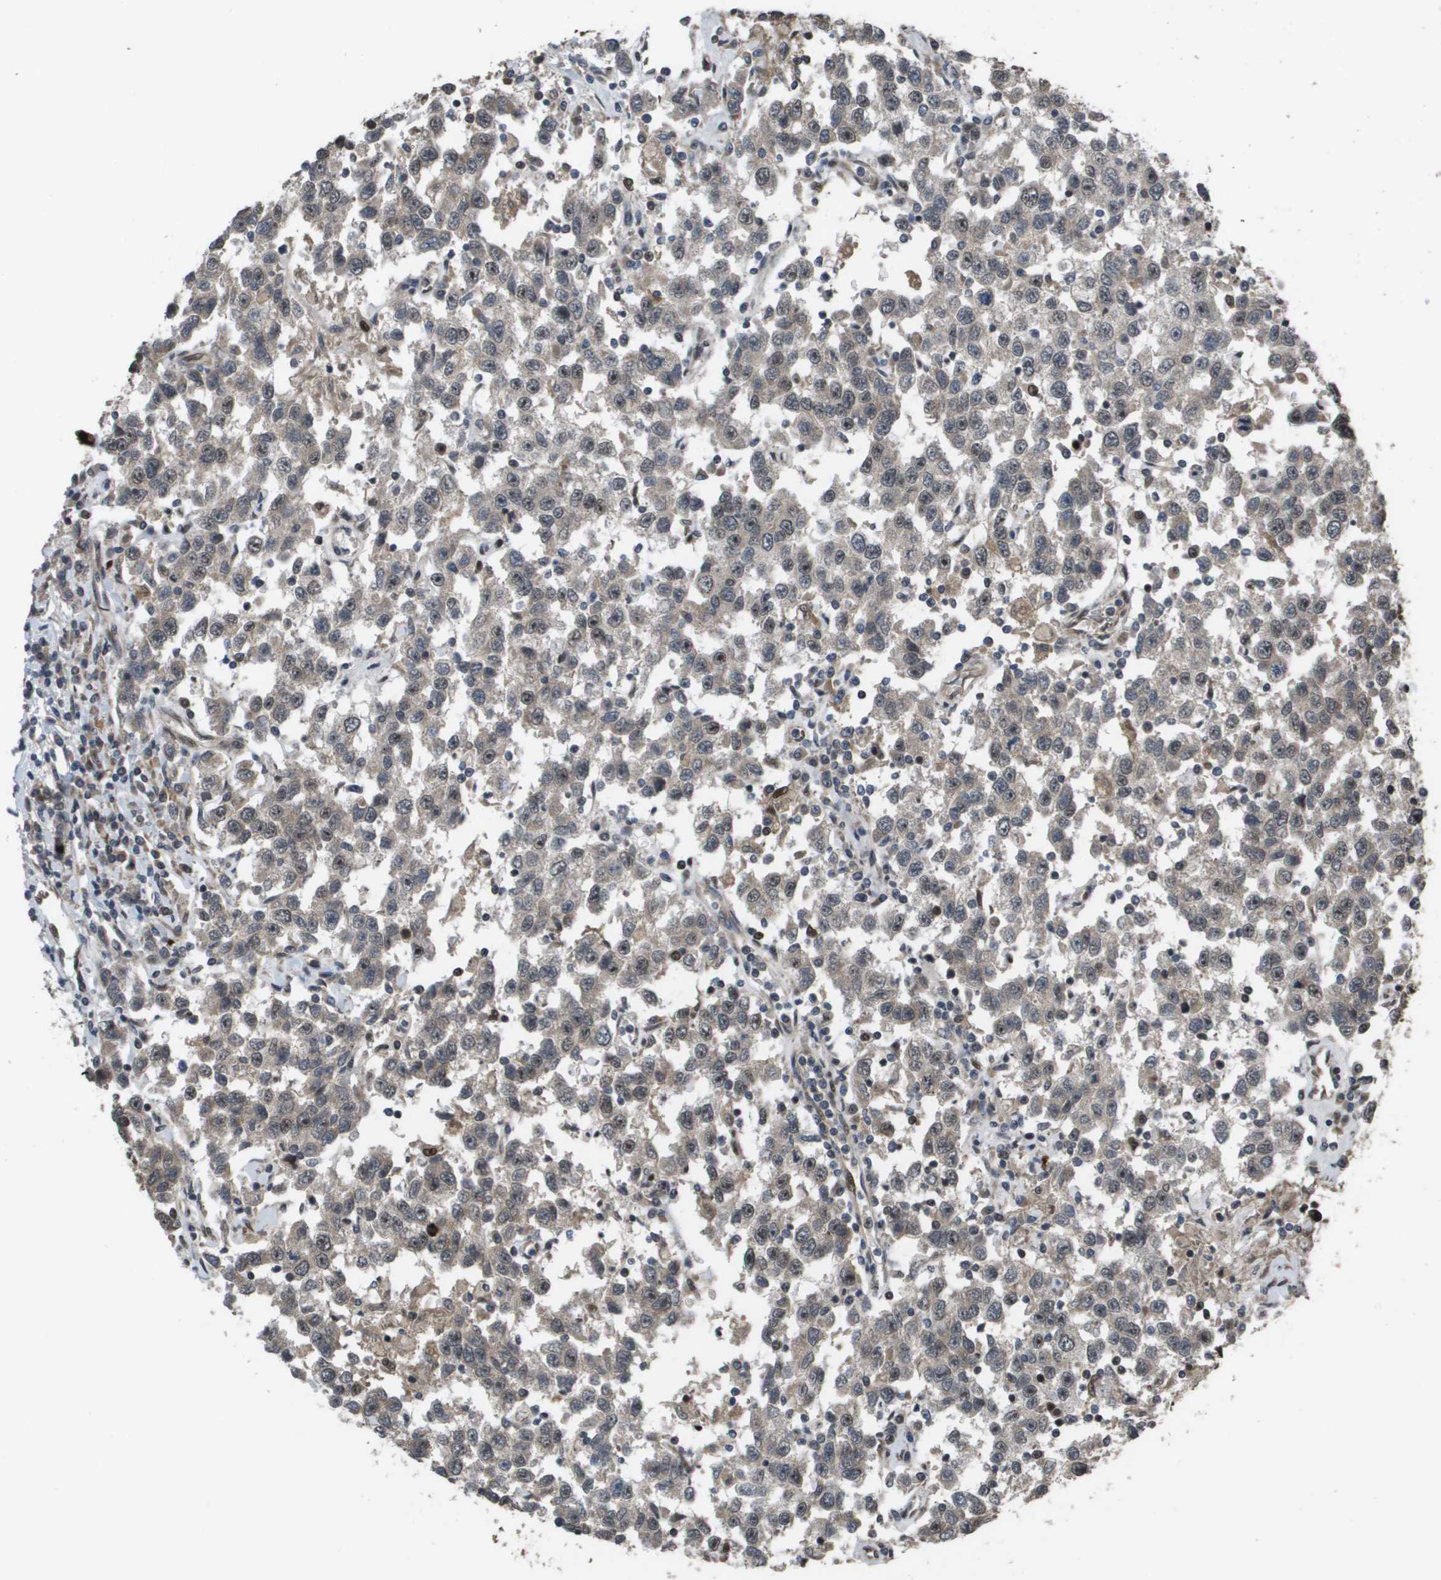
{"staining": {"intensity": "negative", "quantity": "none", "location": "none"}, "tissue": "testis cancer", "cell_type": "Tumor cells", "image_type": "cancer", "snomed": [{"axis": "morphology", "description": "Seminoma, NOS"}, {"axis": "topography", "description": "Testis"}], "caption": "IHC image of human testis cancer (seminoma) stained for a protein (brown), which reveals no positivity in tumor cells.", "gene": "AXIN2", "patient": {"sex": "male", "age": 41}}